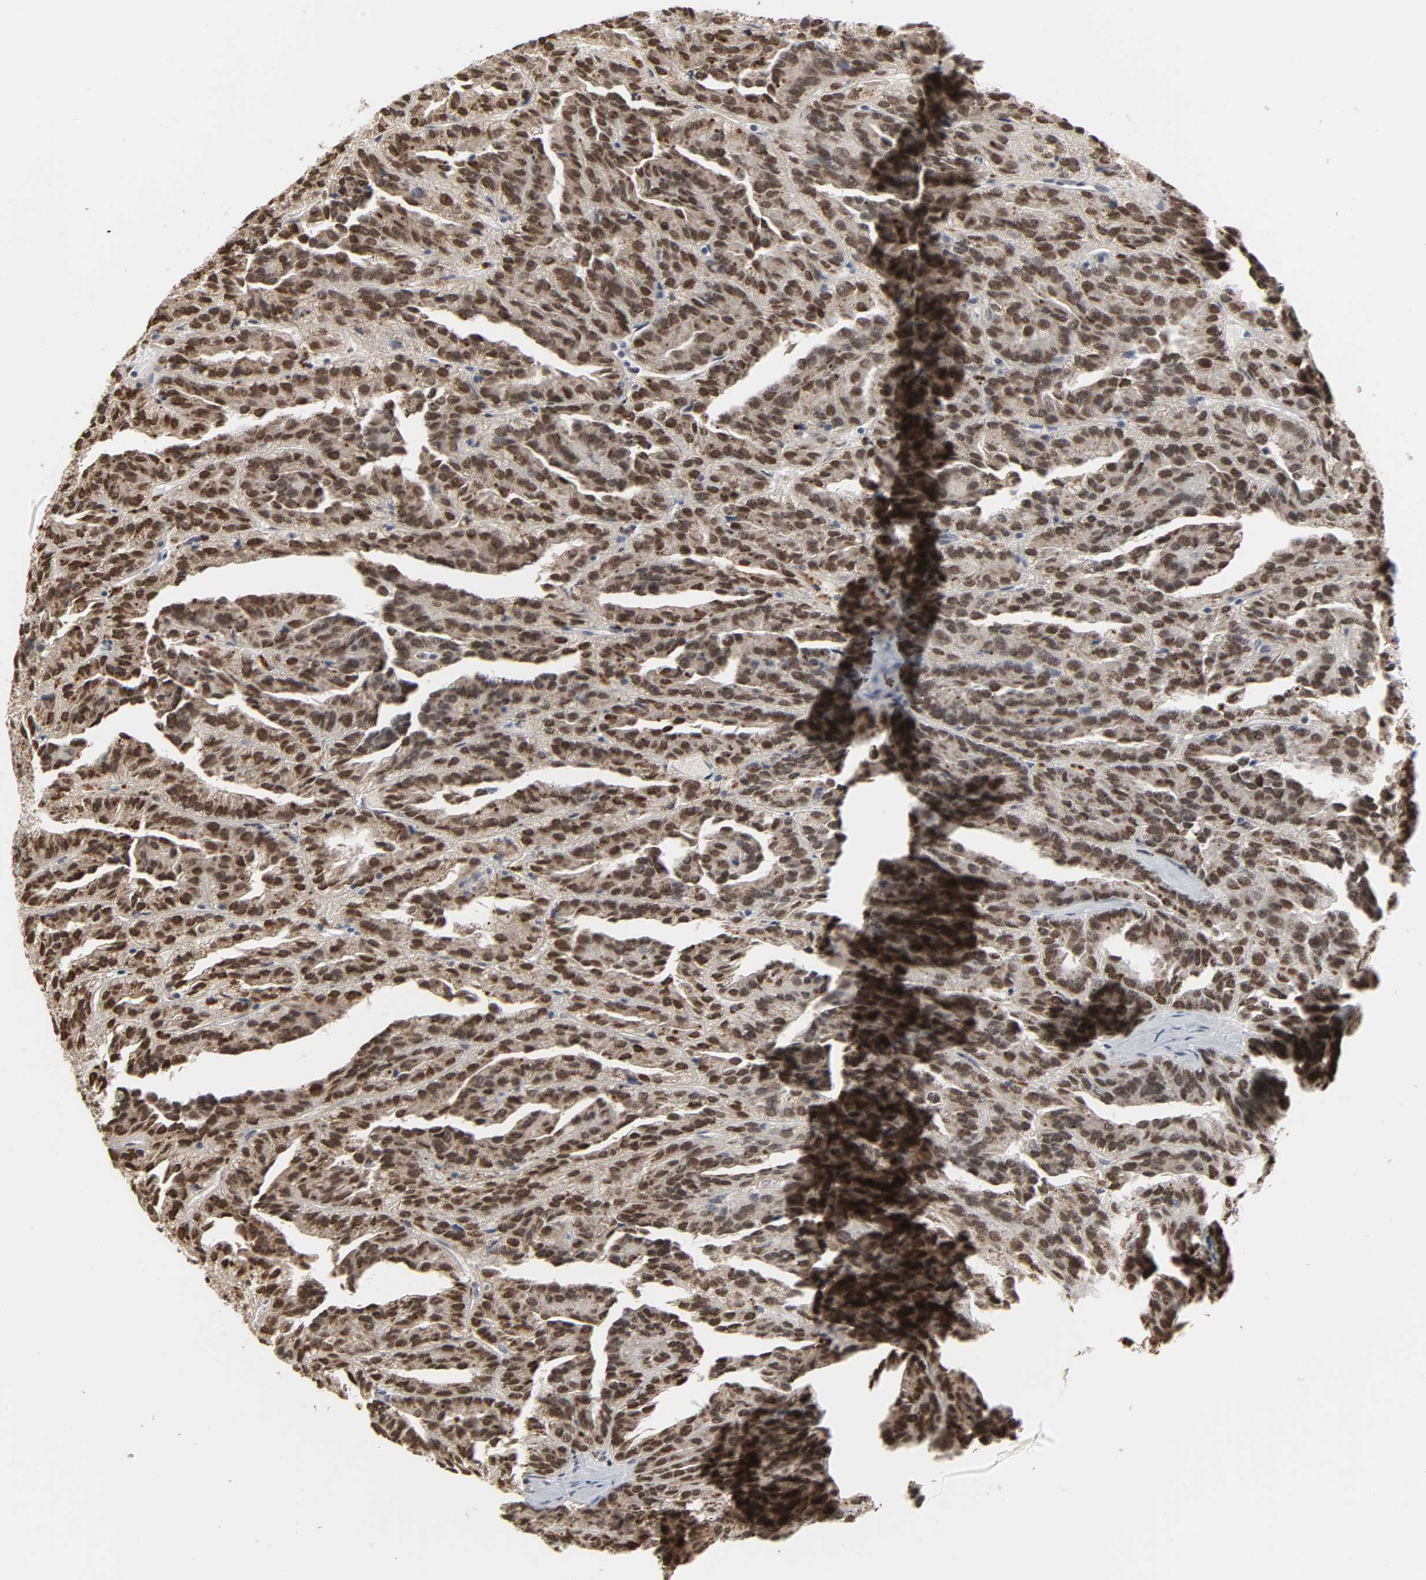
{"staining": {"intensity": "weak", "quantity": ">75%", "location": "nuclear"}, "tissue": "renal cancer", "cell_type": "Tumor cells", "image_type": "cancer", "snomed": [{"axis": "morphology", "description": "Adenocarcinoma, NOS"}, {"axis": "topography", "description": "Kidney"}], "caption": "The image displays a brown stain indicating the presence of a protein in the nuclear of tumor cells in adenocarcinoma (renal). (IHC, brightfield microscopy, high magnification).", "gene": "DAZAP1", "patient": {"sex": "male", "age": 46}}